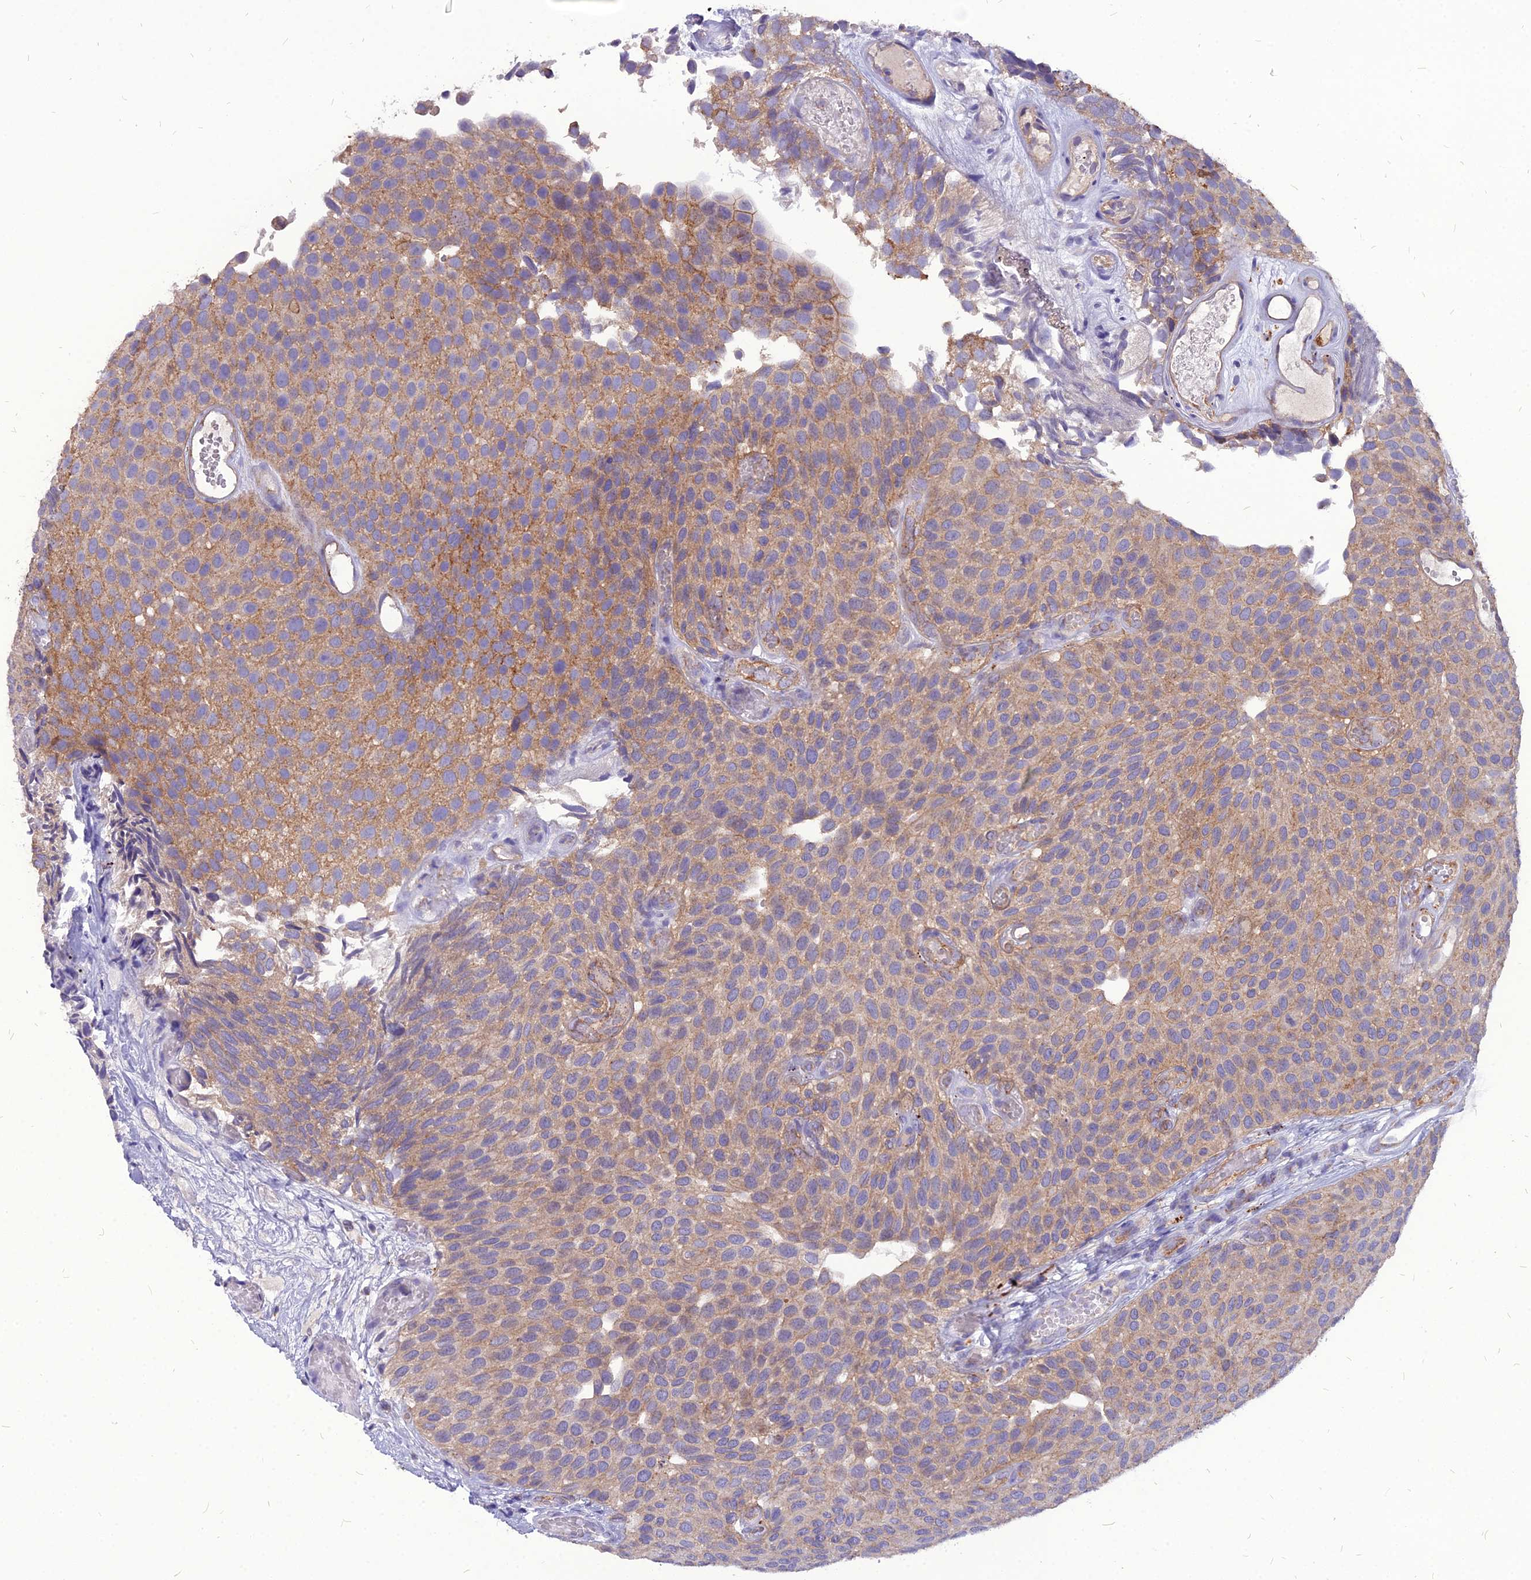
{"staining": {"intensity": "moderate", "quantity": ">75%", "location": "cytoplasmic/membranous"}, "tissue": "urothelial cancer", "cell_type": "Tumor cells", "image_type": "cancer", "snomed": [{"axis": "morphology", "description": "Urothelial carcinoma, Low grade"}, {"axis": "topography", "description": "Urinary bladder"}], "caption": "Immunohistochemical staining of urothelial cancer displays moderate cytoplasmic/membranous protein staining in about >75% of tumor cells.", "gene": "PCED1B", "patient": {"sex": "male", "age": 89}}